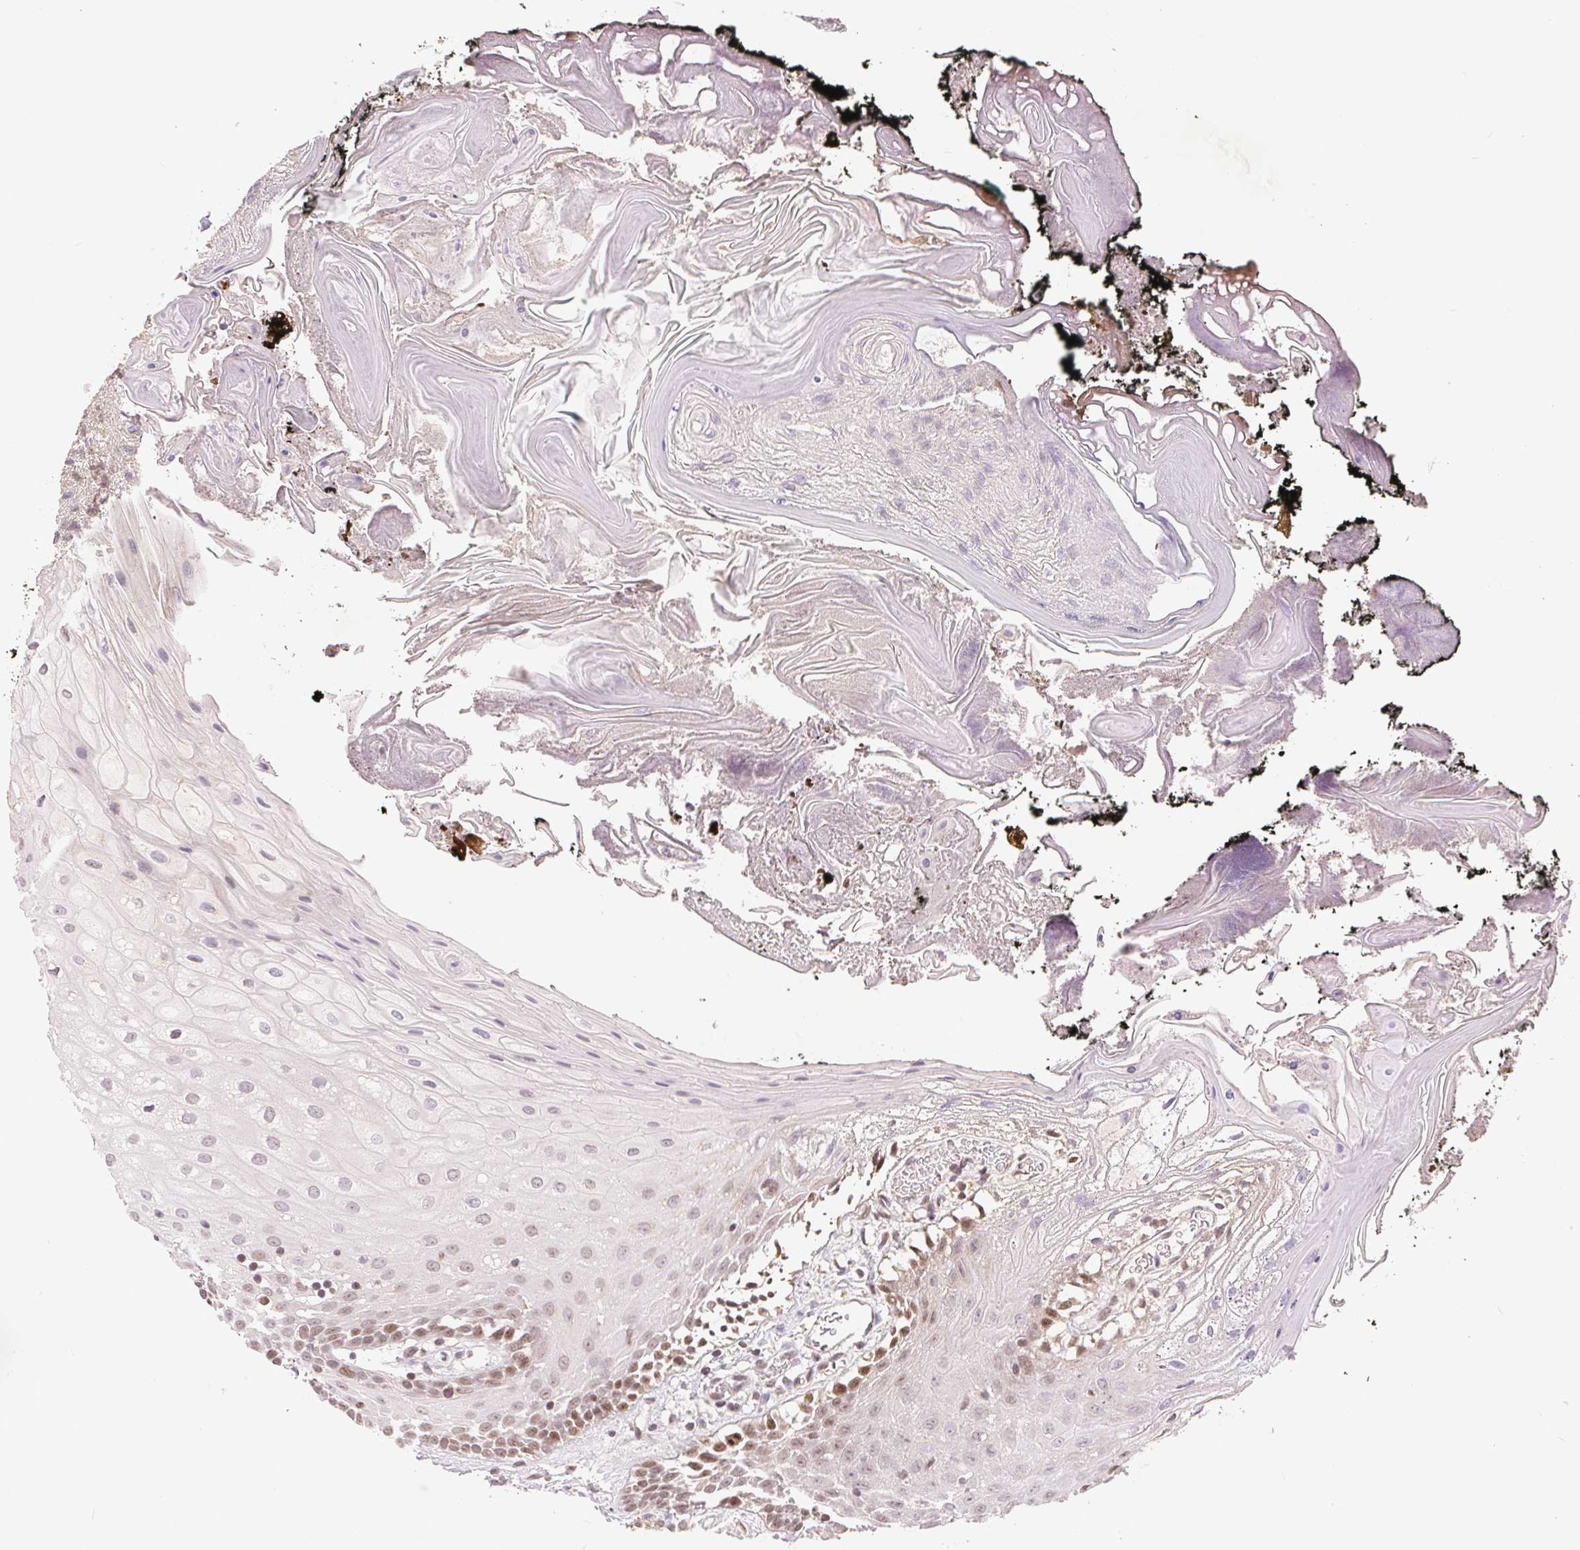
{"staining": {"intensity": "weak", "quantity": "25%-75%", "location": "nuclear"}, "tissue": "oral mucosa", "cell_type": "Squamous epithelial cells", "image_type": "normal", "snomed": [{"axis": "morphology", "description": "Normal tissue, NOS"}, {"axis": "morphology", "description": "Squamous cell carcinoma, NOS"}, {"axis": "topography", "description": "Oral tissue"}, {"axis": "topography", "description": "Head-Neck"}], "caption": "Immunohistochemical staining of unremarkable human oral mucosa shows weak nuclear protein positivity in approximately 25%-75% of squamous epithelial cells.", "gene": "PIWIL4", "patient": {"sex": "male", "age": 69}}